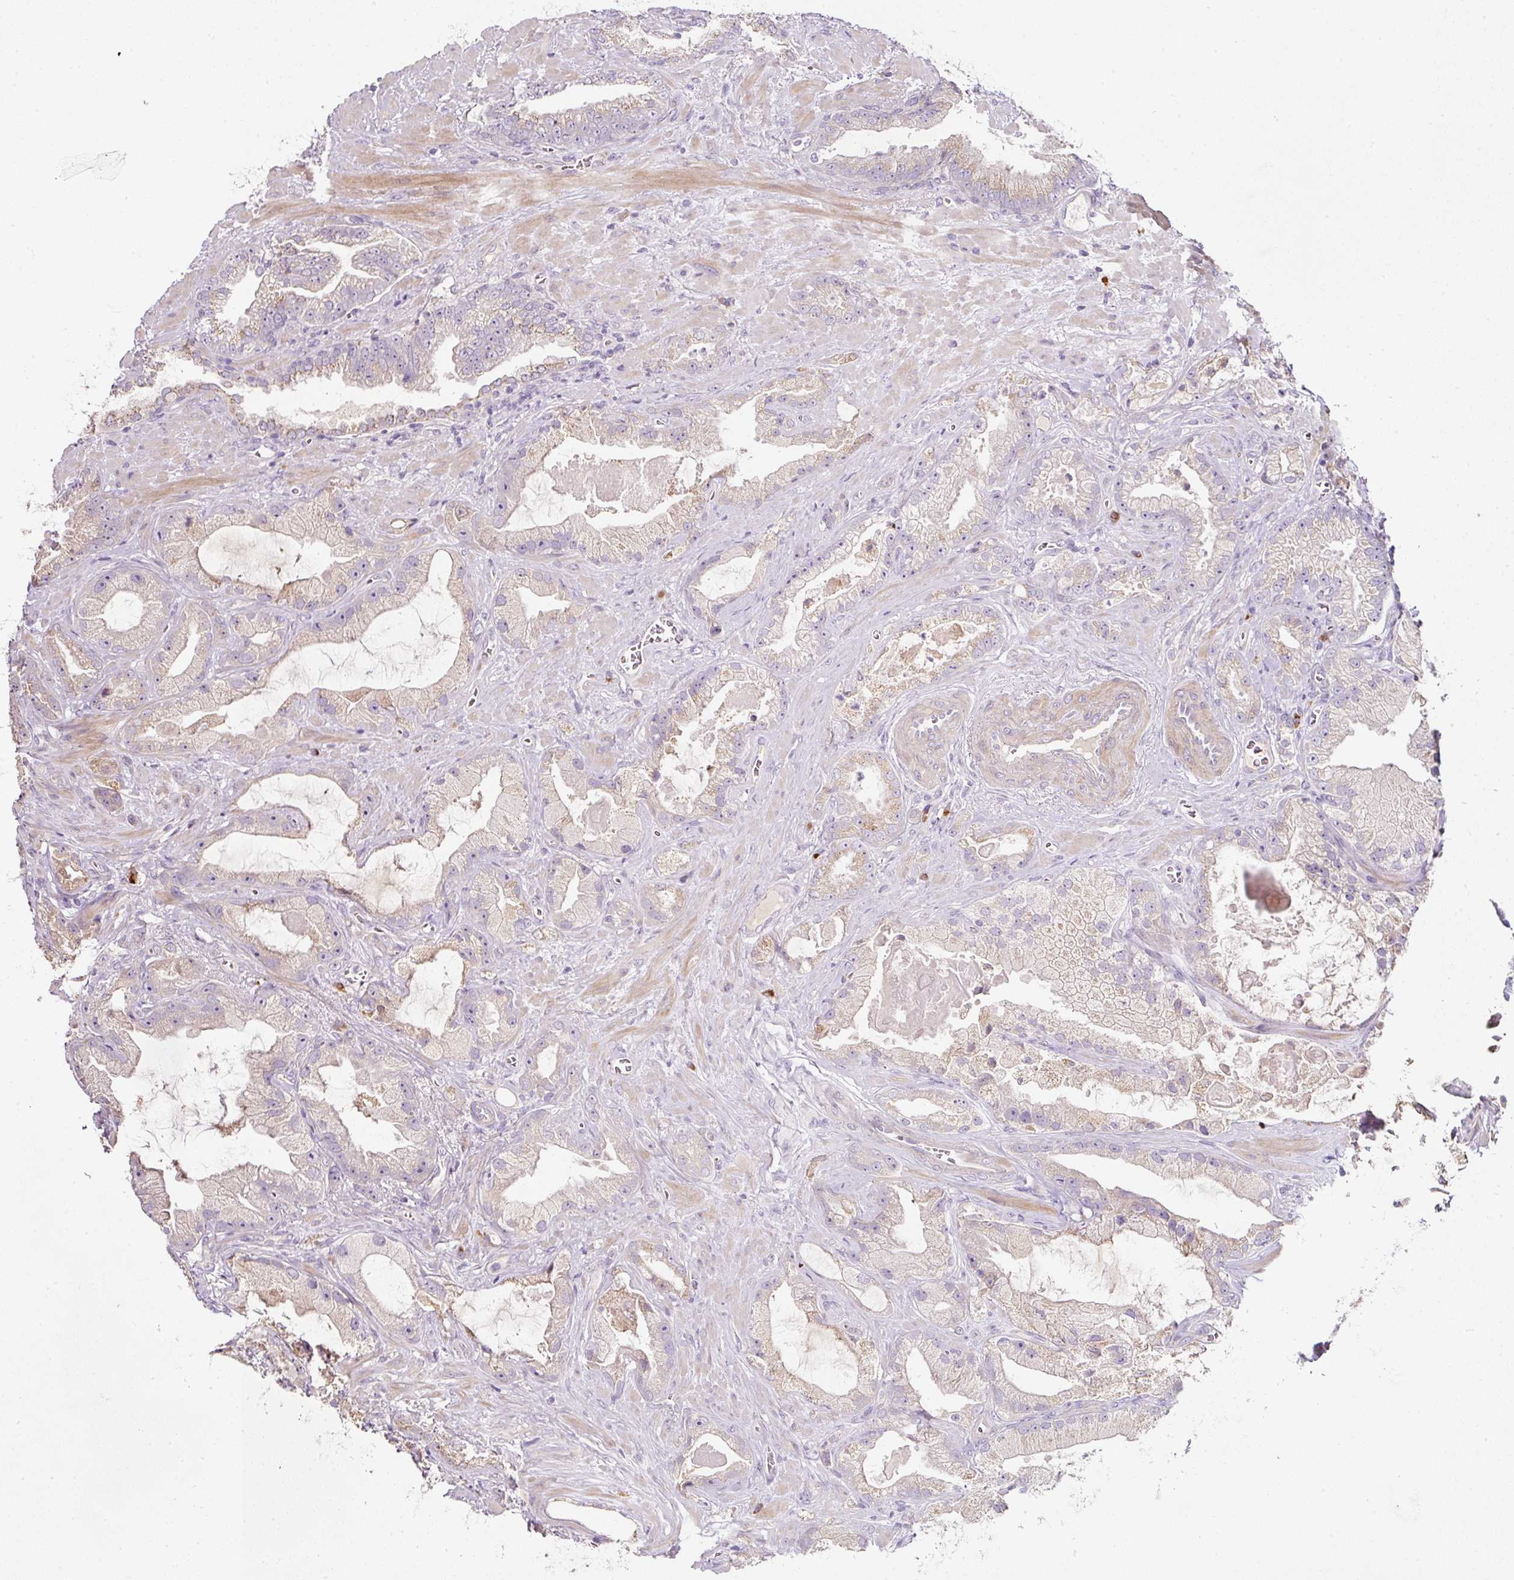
{"staining": {"intensity": "weak", "quantity": "<25%", "location": "cytoplasmic/membranous"}, "tissue": "prostate cancer", "cell_type": "Tumor cells", "image_type": "cancer", "snomed": [{"axis": "morphology", "description": "Adenocarcinoma, High grade"}, {"axis": "topography", "description": "Prostate"}], "caption": "Prostate cancer stained for a protein using IHC demonstrates no positivity tumor cells.", "gene": "NBPF11", "patient": {"sex": "male", "age": 68}}